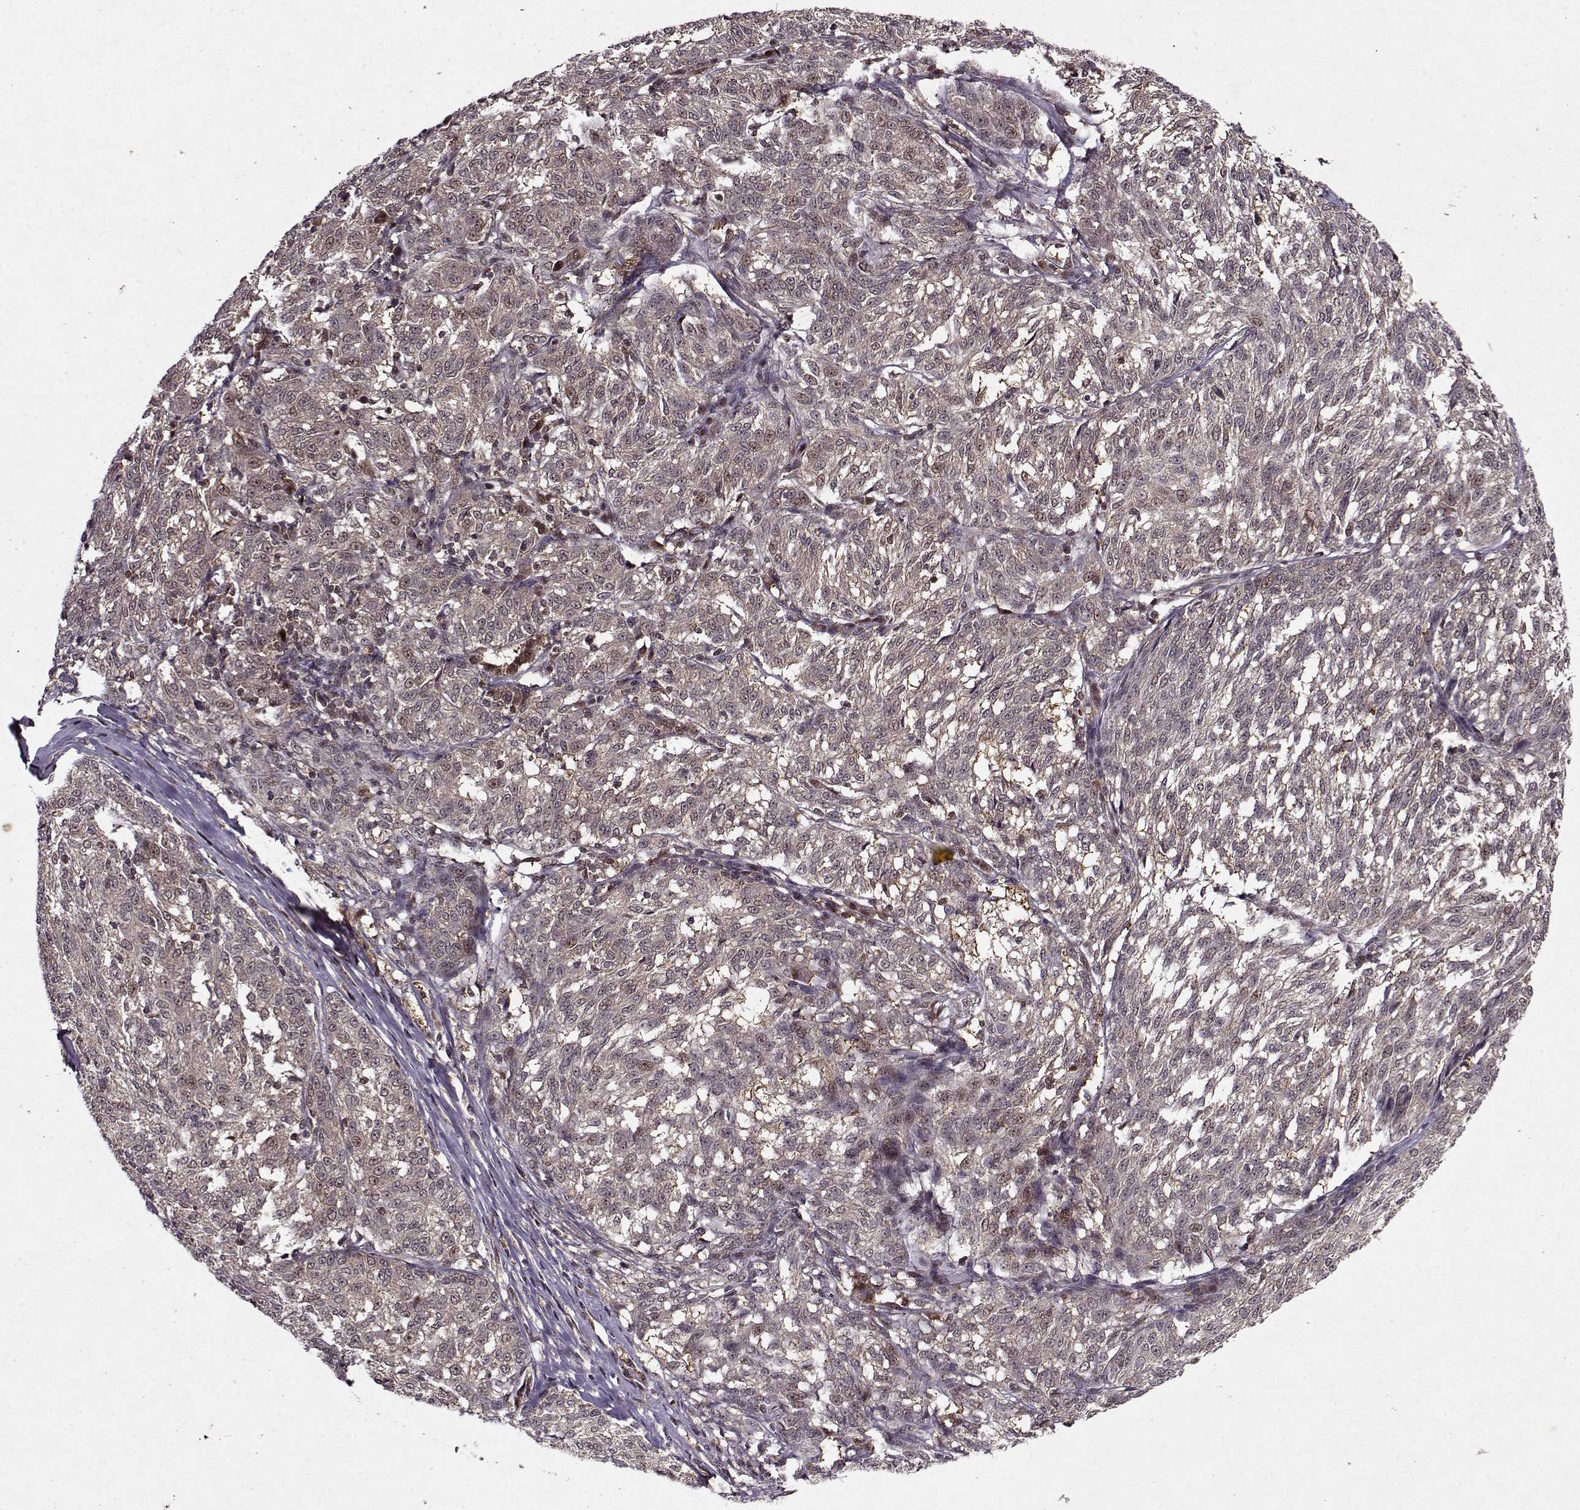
{"staining": {"intensity": "weak", "quantity": ">75%", "location": "cytoplasmic/membranous"}, "tissue": "melanoma", "cell_type": "Tumor cells", "image_type": "cancer", "snomed": [{"axis": "morphology", "description": "Malignant melanoma, NOS"}, {"axis": "topography", "description": "Skin"}], "caption": "High-magnification brightfield microscopy of melanoma stained with DAB (brown) and counterstained with hematoxylin (blue). tumor cells exhibit weak cytoplasmic/membranous expression is appreciated in about>75% of cells.", "gene": "PSMA7", "patient": {"sex": "female", "age": 72}}